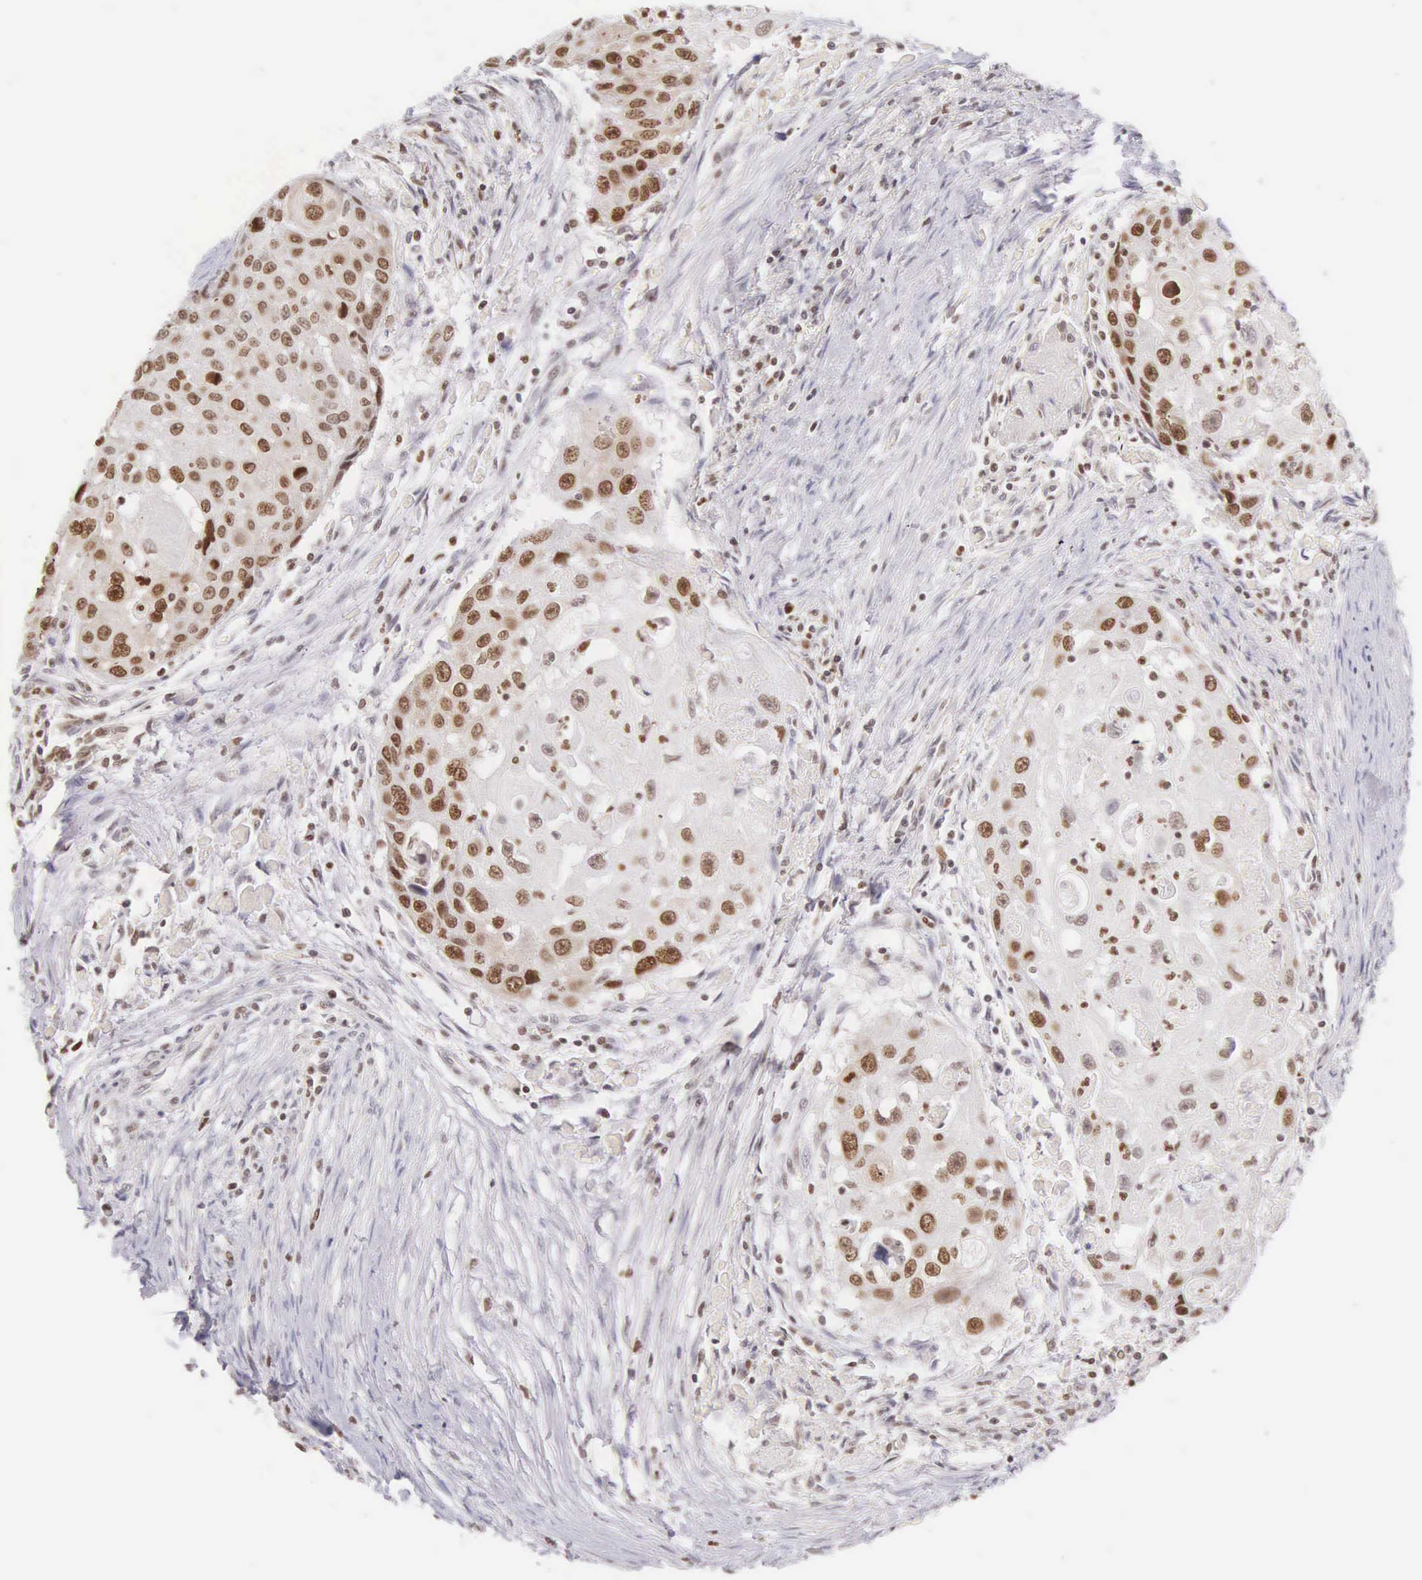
{"staining": {"intensity": "moderate", "quantity": "25%-75%", "location": "nuclear"}, "tissue": "head and neck cancer", "cell_type": "Tumor cells", "image_type": "cancer", "snomed": [{"axis": "morphology", "description": "Squamous cell carcinoma, NOS"}, {"axis": "topography", "description": "Head-Neck"}], "caption": "Immunohistochemical staining of head and neck squamous cell carcinoma exhibits medium levels of moderate nuclear staining in approximately 25%-75% of tumor cells.", "gene": "VRK1", "patient": {"sex": "male", "age": 64}}